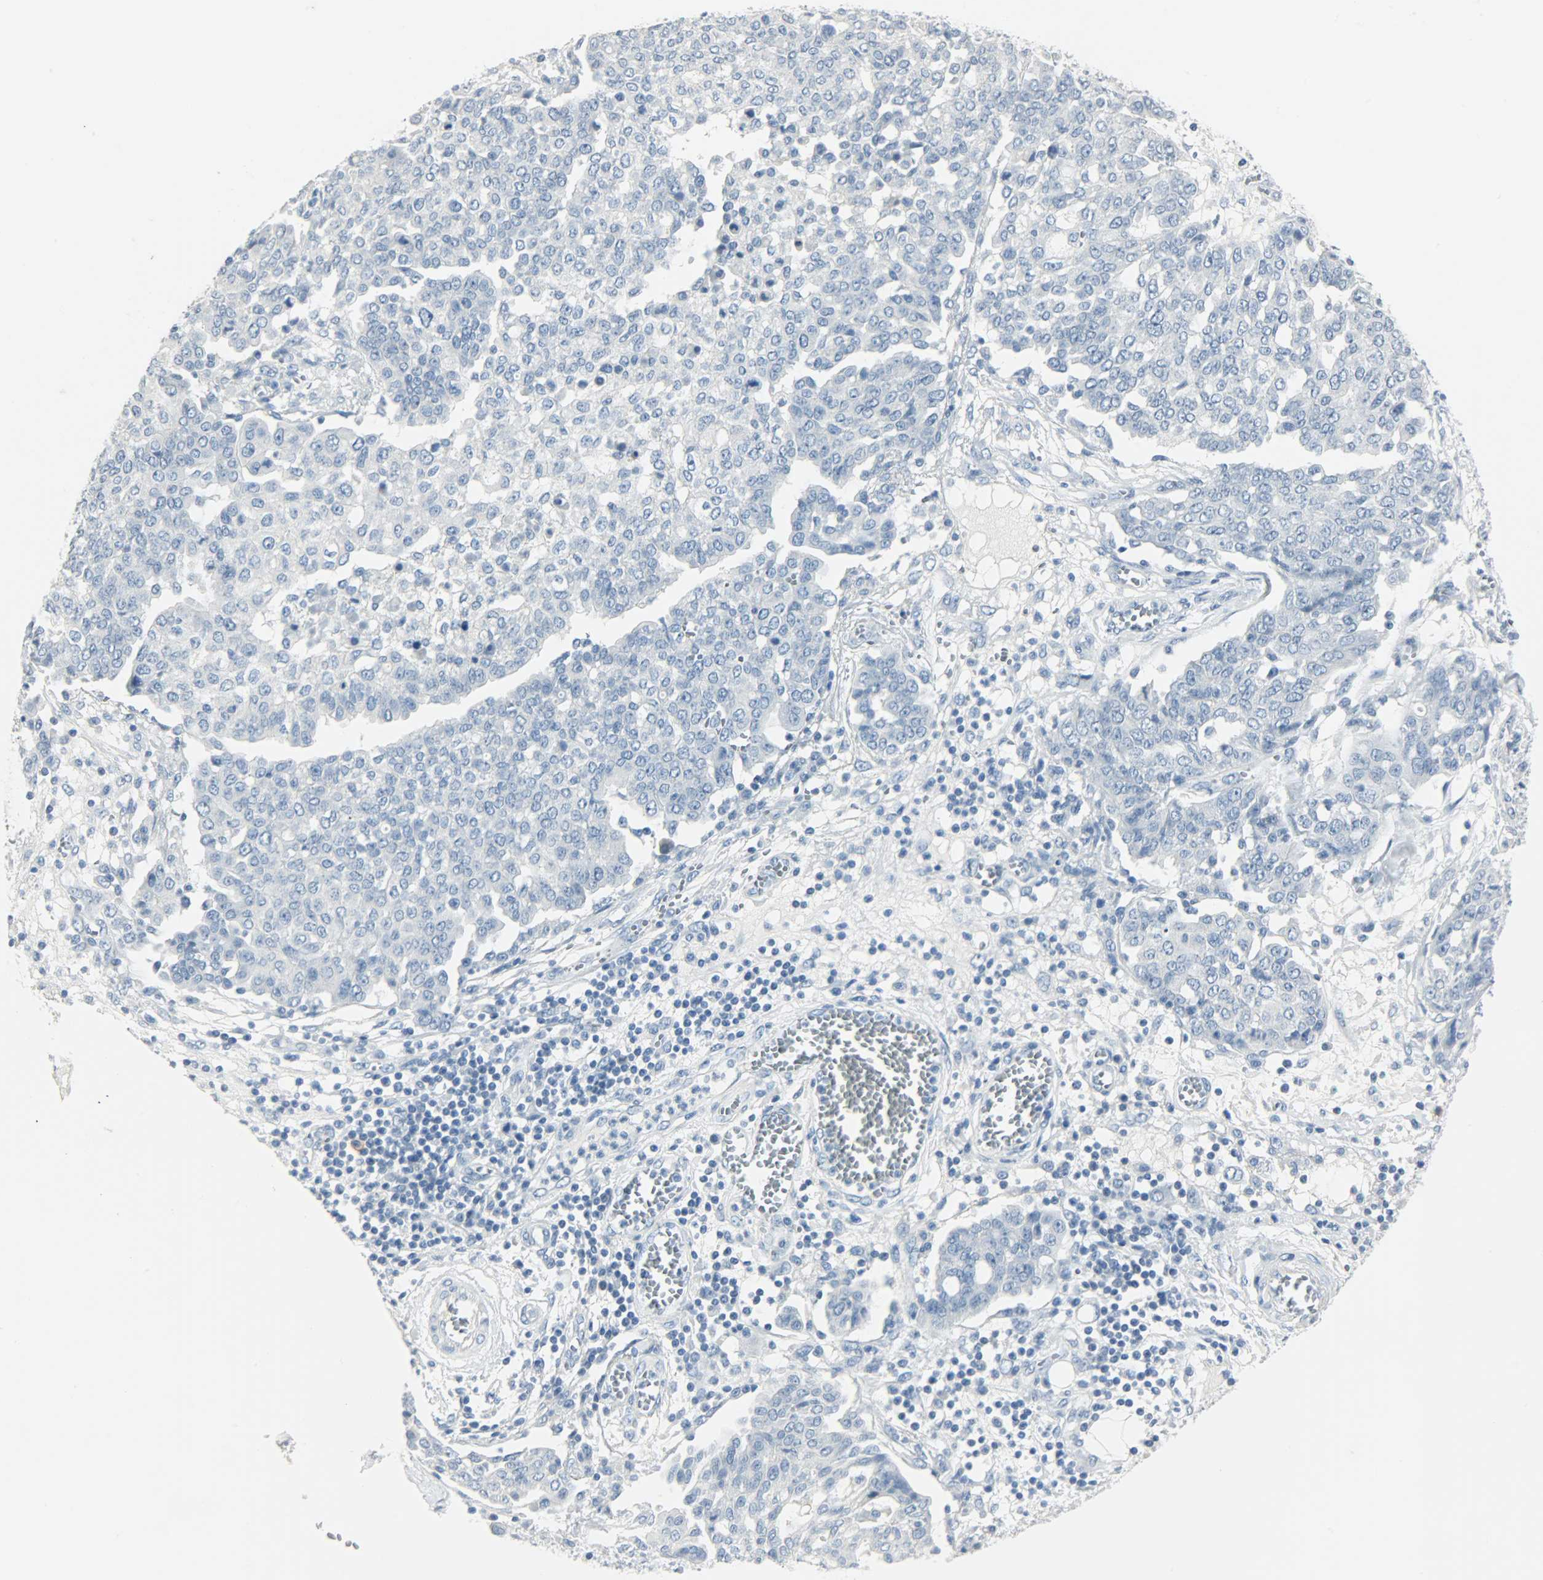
{"staining": {"intensity": "negative", "quantity": "none", "location": "none"}, "tissue": "ovarian cancer", "cell_type": "Tumor cells", "image_type": "cancer", "snomed": [{"axis": "morphology", "description": "Cystadenocarcinoma, serous, NOS"}, {"axis": "topography", "description": "Soft tissue"}, {"axis": "topography", "description": "Ovary"}], "caption": "DAB (3,3'-diaminobenzidine) immunohistochemical staining of ovarian cancer (serous cystadenocarcinoma) demonstrates no significant staining in tumor cells.", "gene": "KIT", "patient": {"sex": "female", "age": 57}}